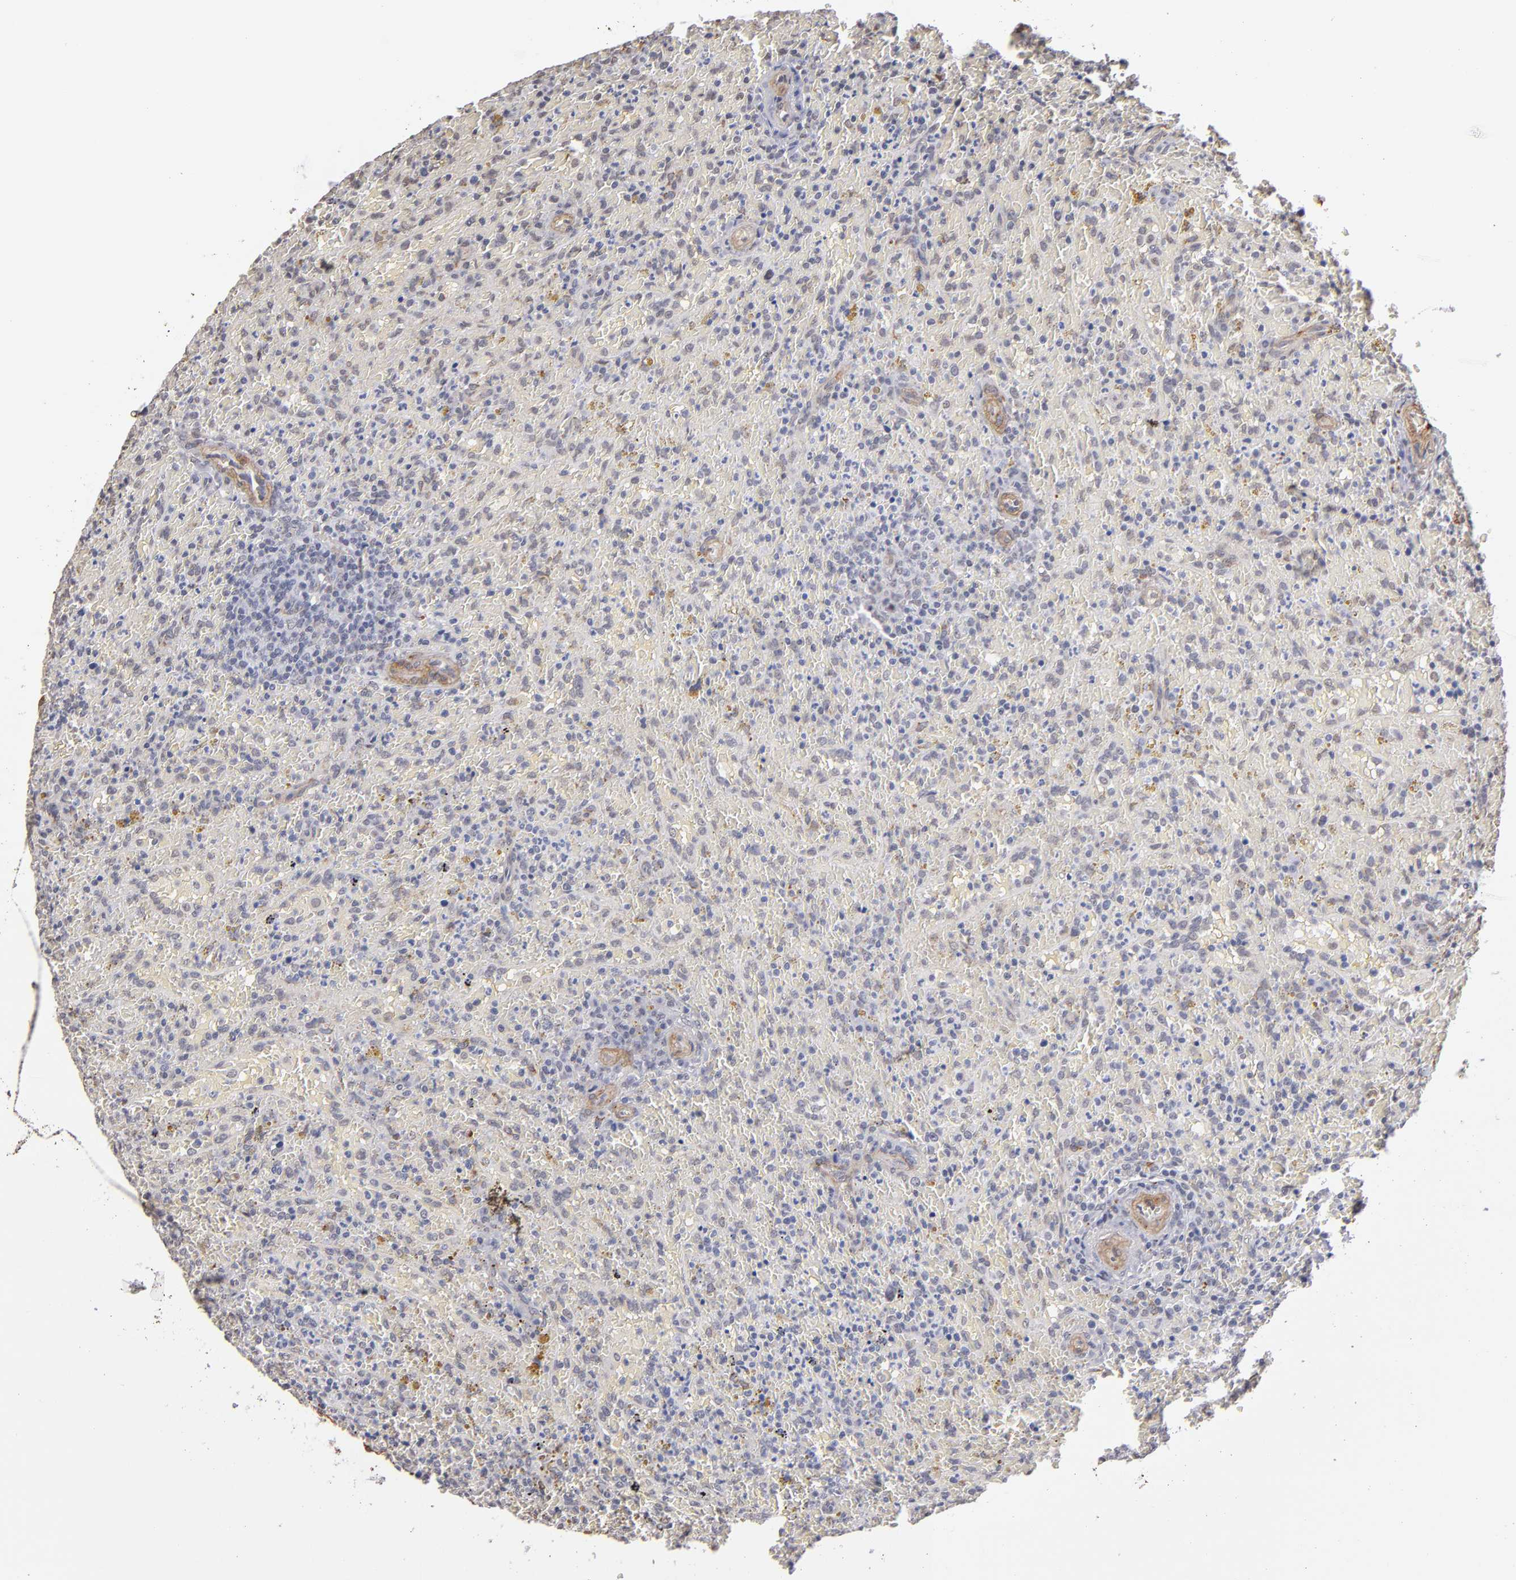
{"staining": {"intensity": "negative", "quantity": "none", "location": "none"}, "tissue": "lymphoma", "cell_type": "Tumor cells", "image_type": "cancer", "snomed": [{"axis": "morphology", "description": "Malignant lymphoma, non-Hodgkin's type, High grade"}, {"axis": "topography", "description": "Spleen"}, {"axis": "topography", "description": "Lymph node"}], "caption": "Tumor cells are negative for protein expression in human malignant lymphoma, non-Hodgkin's type (high-grade).", "gene": "LAMC1", "patient": {"sex": "female", "age": 70}}